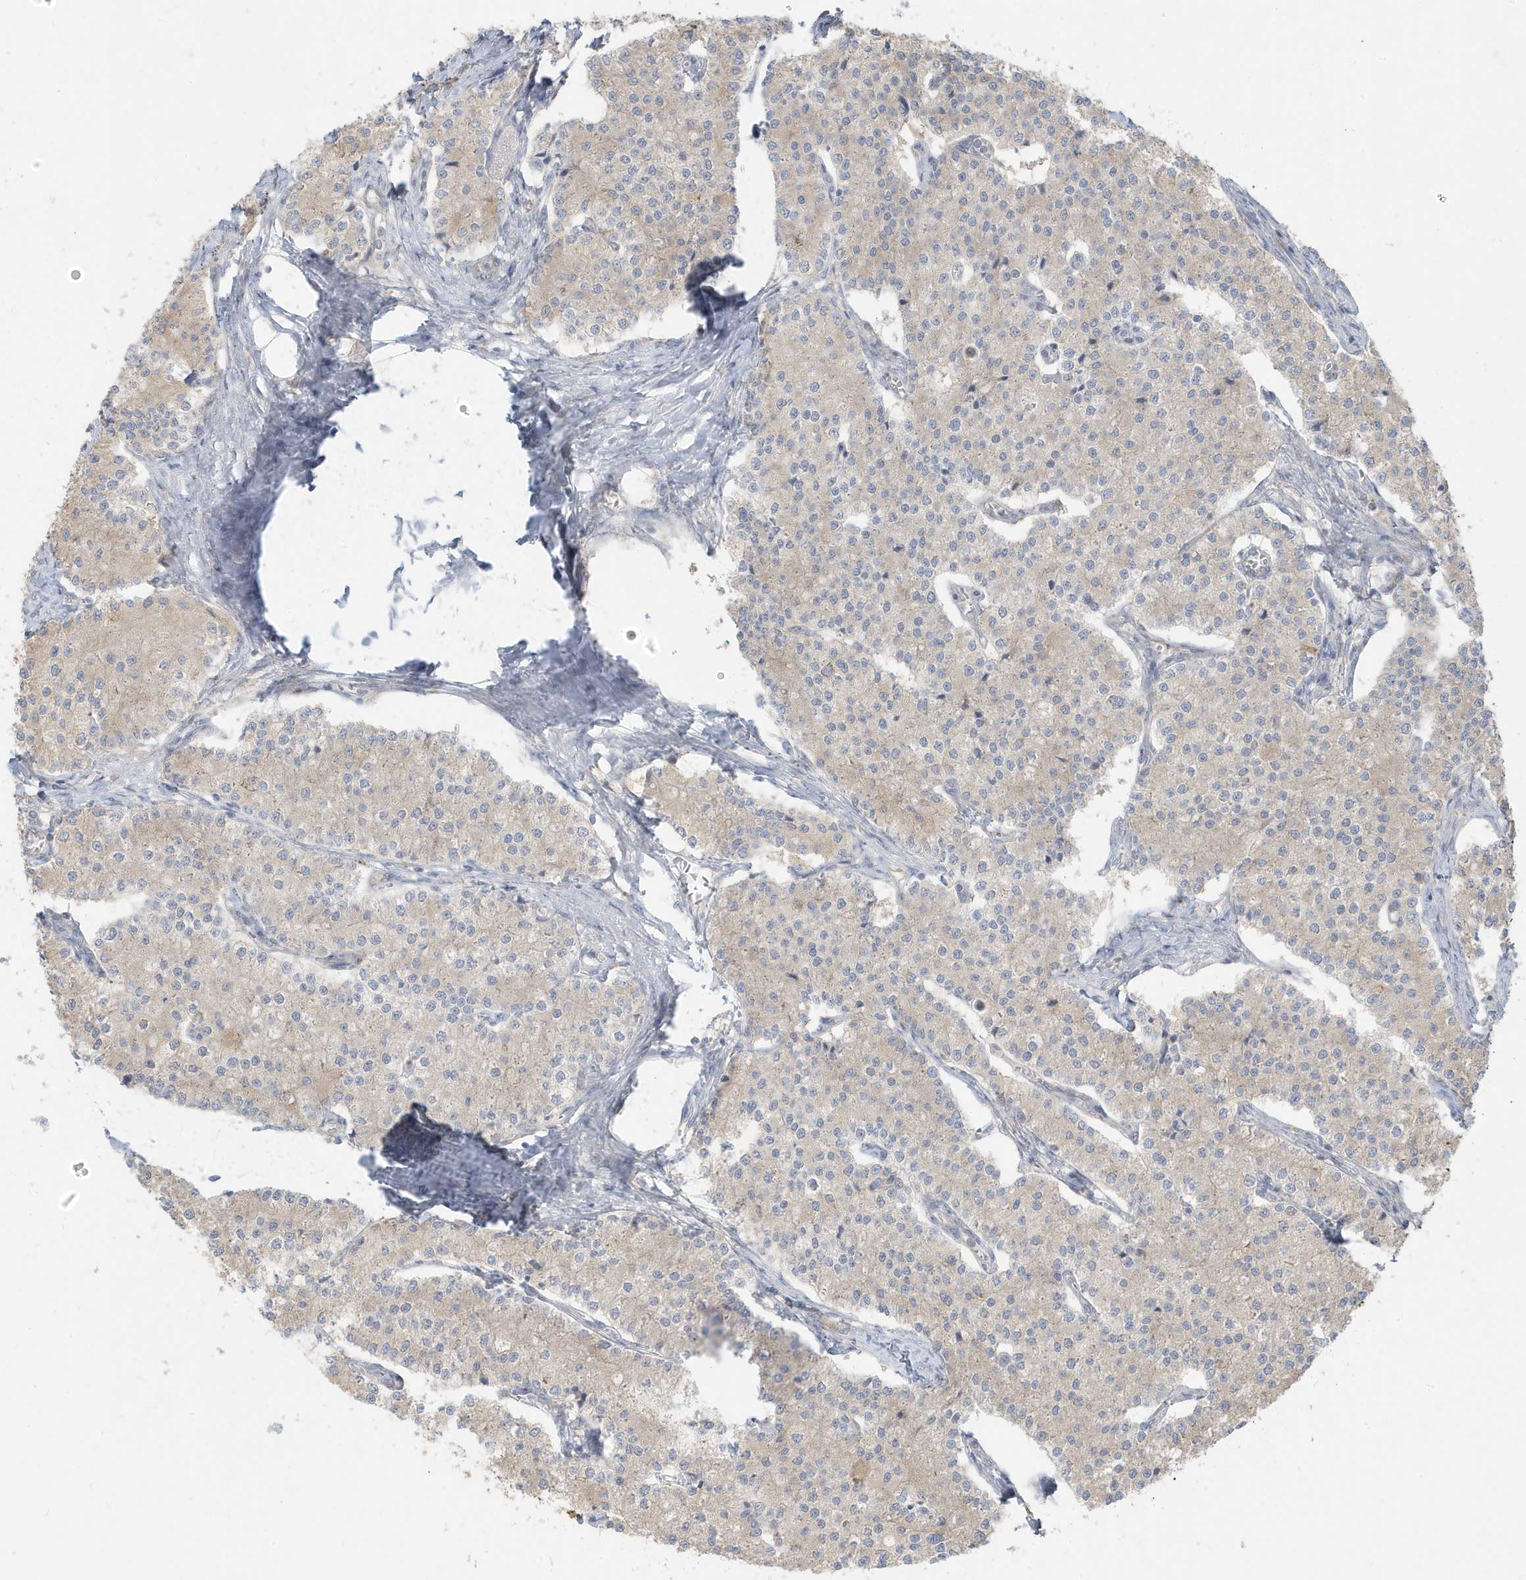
{"staining": {"intensity": "negative", "quantity": "none", "location": "none"}, "tissue": "carcinoid", "cell_type": "Tumor cells", "image_type": "cancer", "snomed": [{"axis": "morphology", "description": "Carcinoid, malignant, NOS"}, {"axis": "topography", "description": "Colon"}], "caption": "Immunohistochemistry (IHC) of human carcinoid (malignant) shows no staining in tumor cells.", "gene": "MCOLN1", "patient": {"sex": "female", "age": 52}}